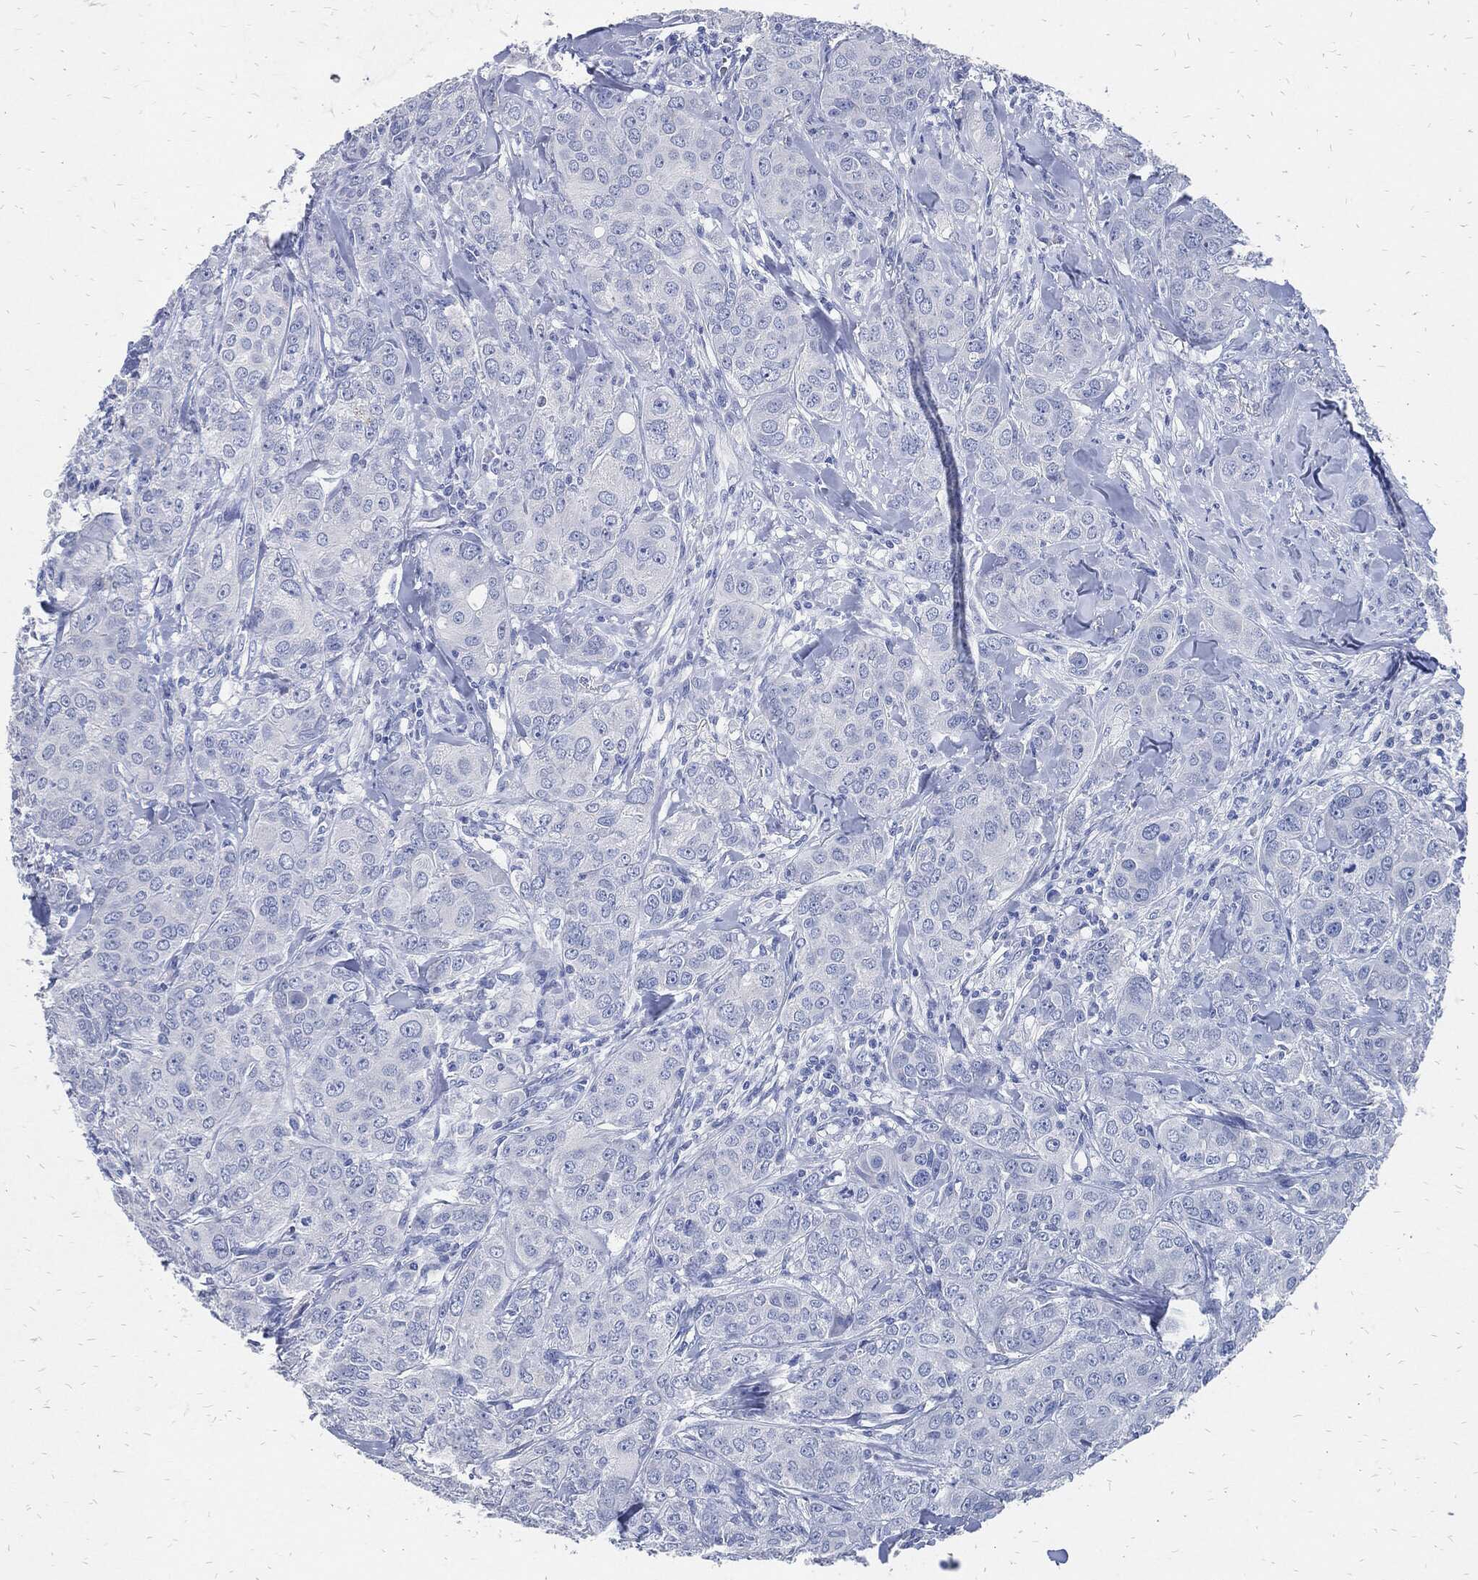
{"staining": {"intensity": "negative", "quantity": "none", "location": "none"}, "tissue": "breast cancer", "cell_type": "Tumor cells", "image_type": "cancer", "snomed": [{"axis": "morphology", "description": "Duct carcinoma"}, {"axis": "topography", "description": "Breast"}], "caption": "Photomicrograph shows no protein staining in tumor cells of breast cancer (intraductal carcinoma) tissue.", "gene": "FABP4", "patient": {"sex": "female", "age": 43}}